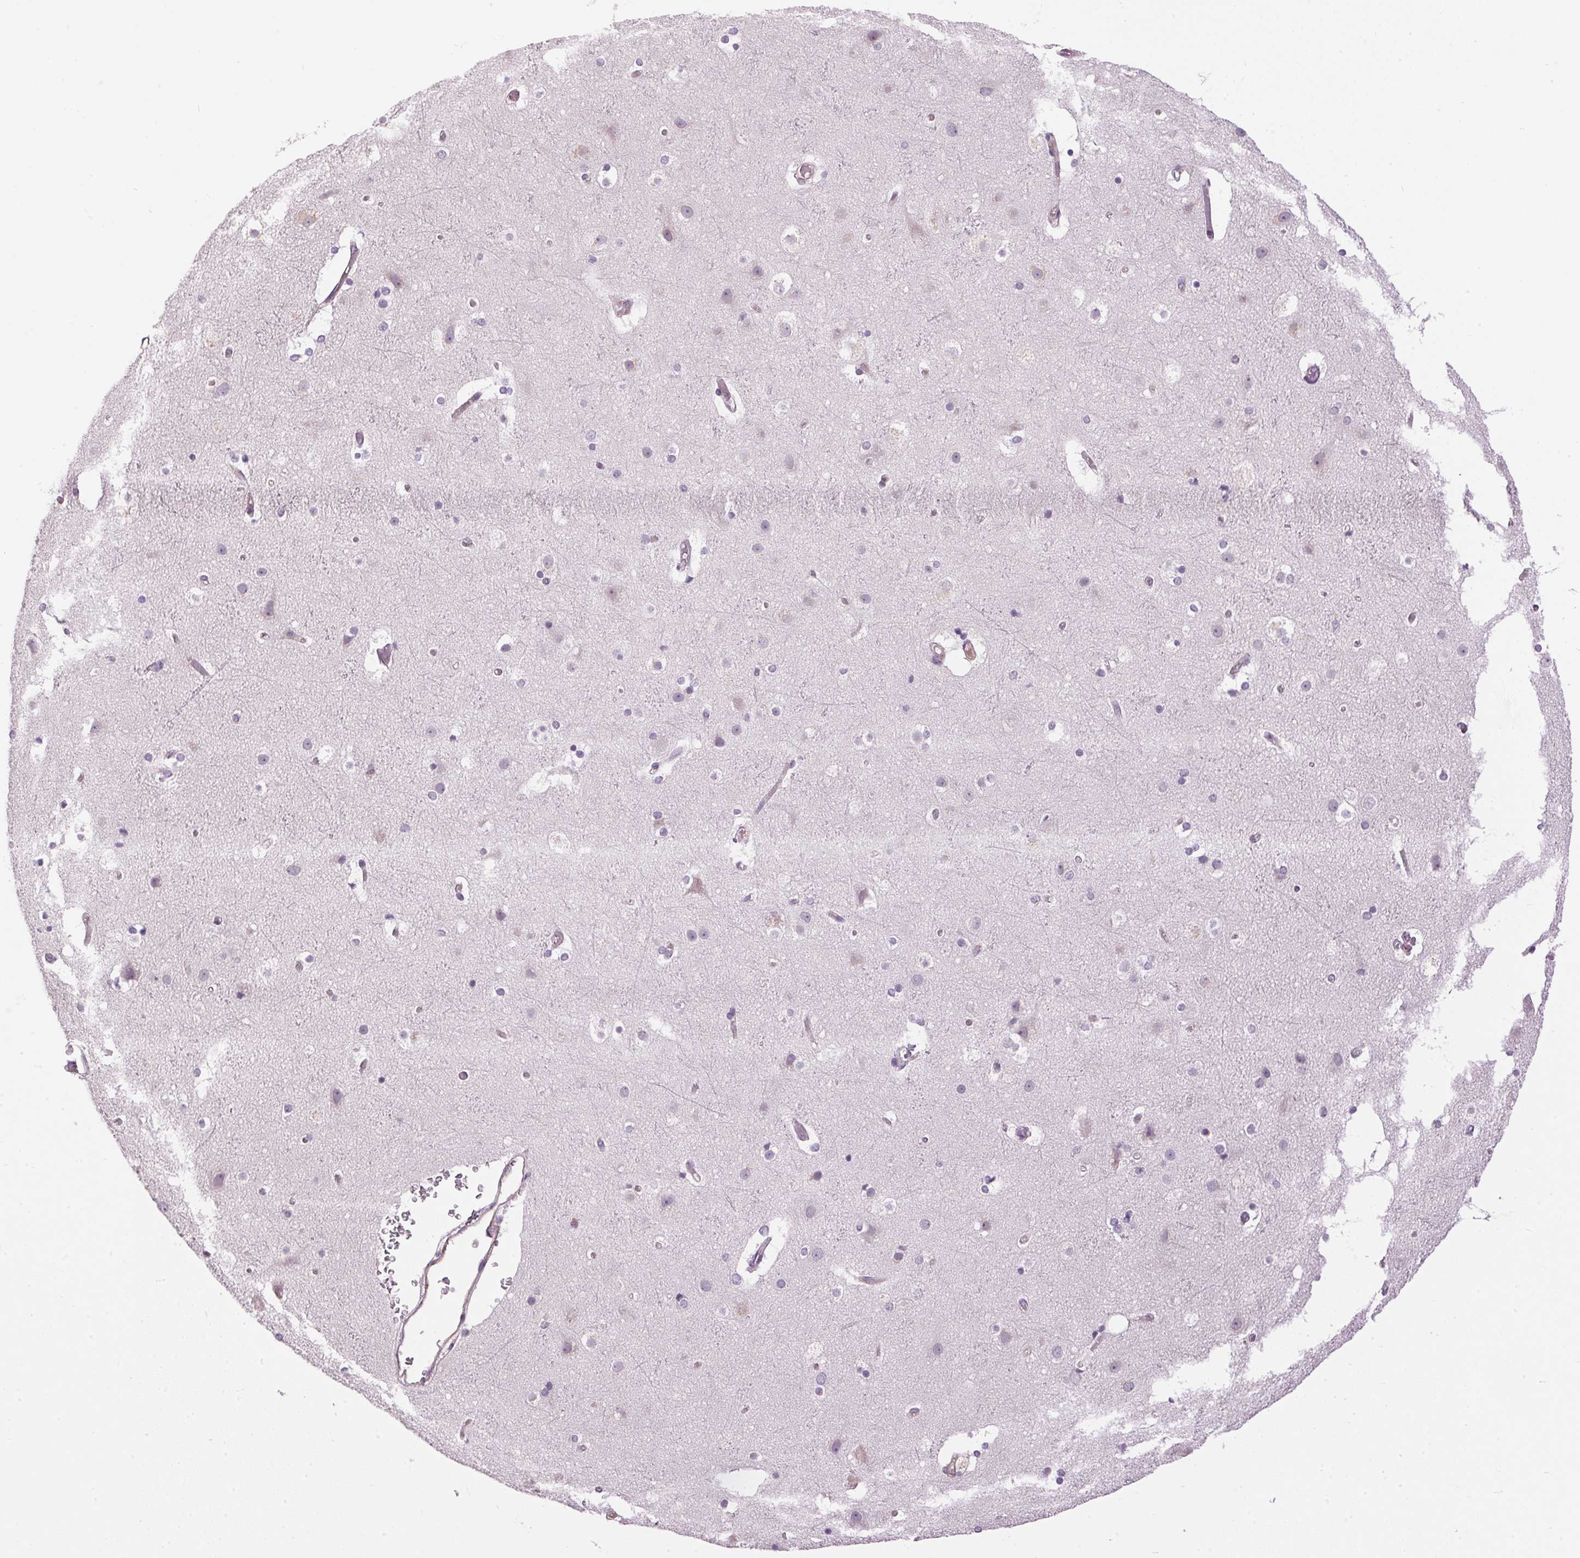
{"staining": {"intensity": "negative", "quantity": "none", "location": "none"}, "tissue": "cerebral cortex", "cell_type": "Endothelial cells", "image_type": "normal", "snomed": [{"axis": "morphology", "description": "Normal tissue, NOS"}, {"axis": "topography", "description": "Cerebral cortex"}], "caption": "Immunohistochemistry histopathology image of unremarkable cerebral cortex stained for a protein (brown), which reveals no positivity in endothelial cells. (DAB (3,3'-diaminobenzidine) immunohistochemistry with hematoxylin counter stain).", "gene": "GOLPH3", "patient": {"sex": "female", "age": 52}}